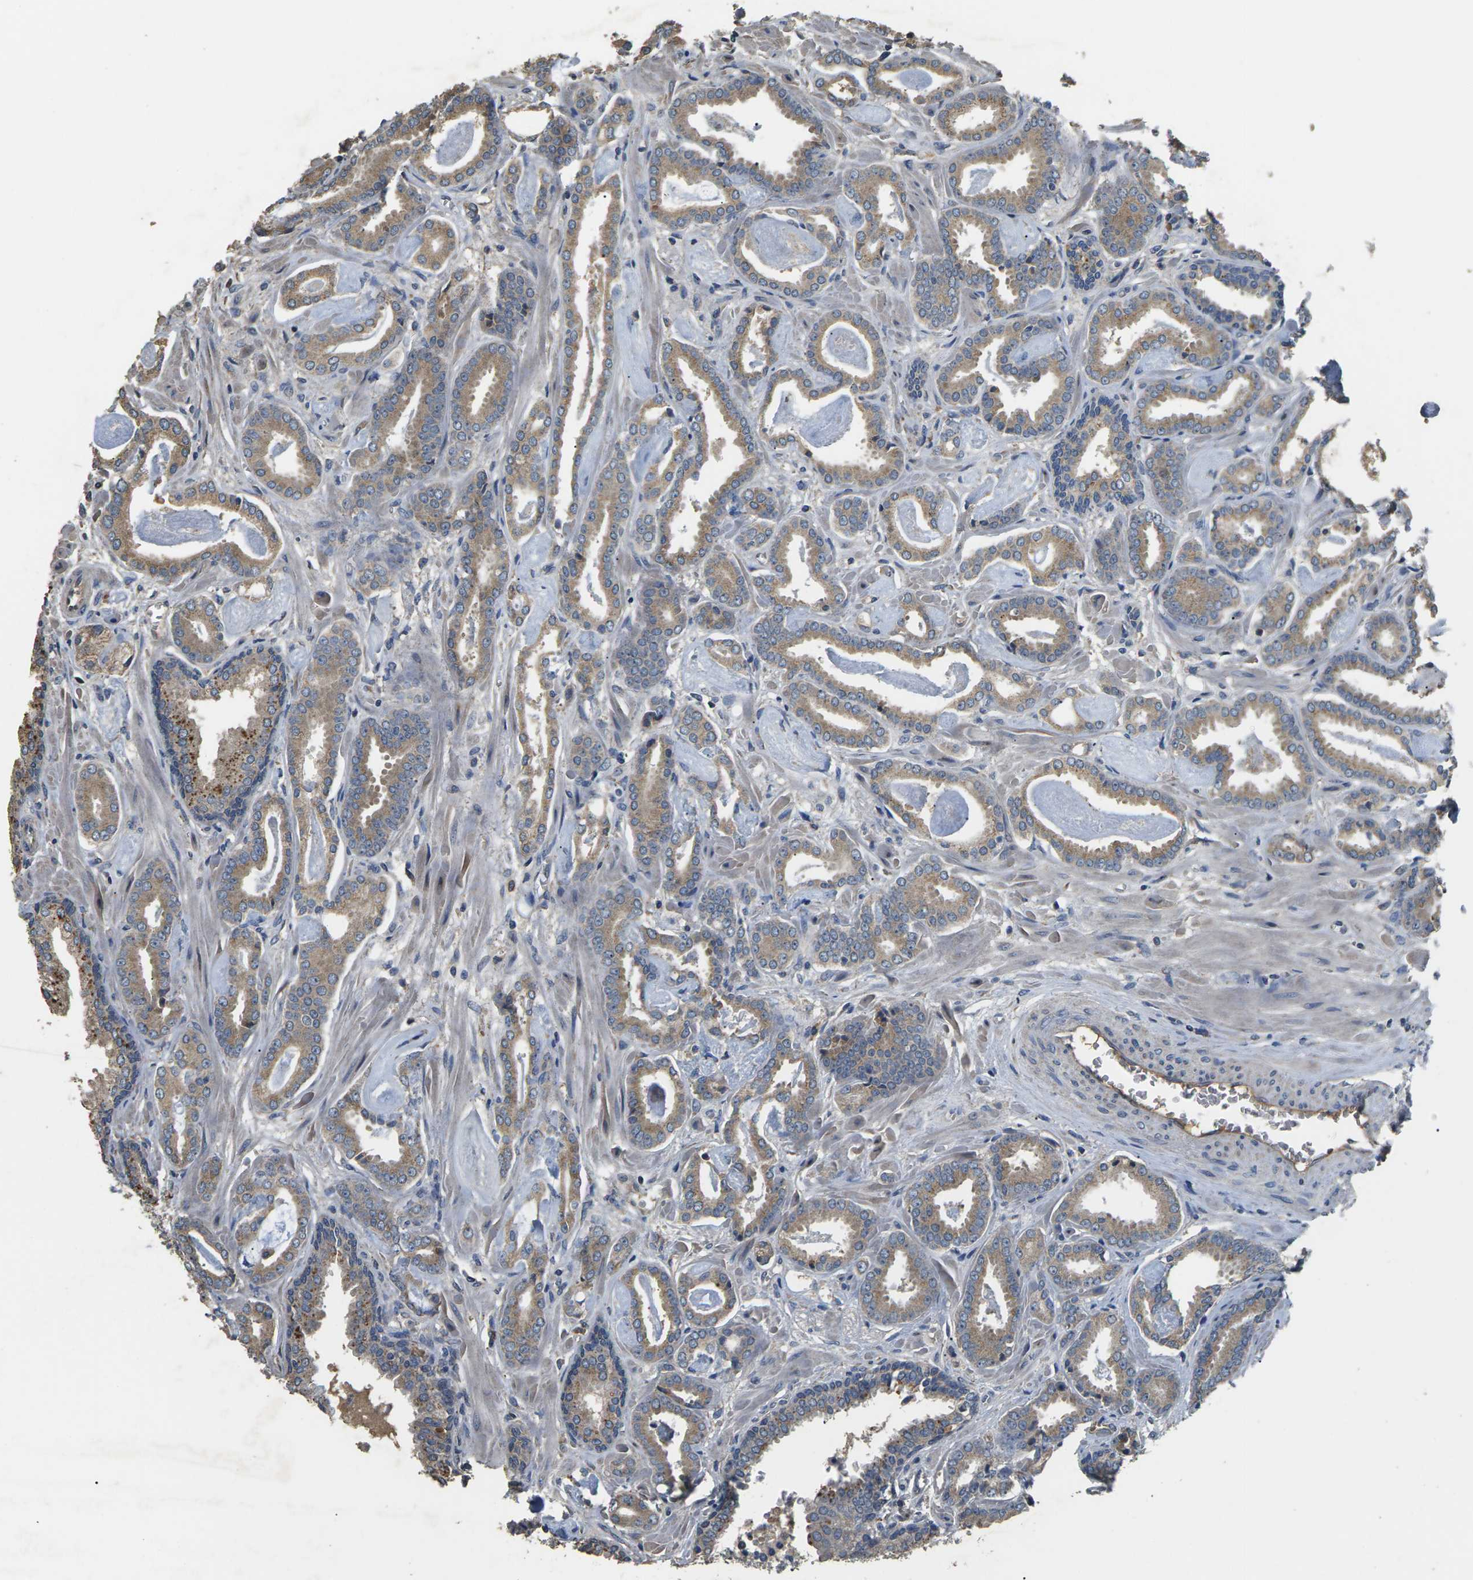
{"staining": {"intensity": "weak", "quantity": "<25%", "location": "cytoplasmic/membranous"}, "tissue": "prostate cancer", "cell_type": "Tumor cells", "image_type": "cancer", "snomed": [{"axis": "morphology", "description": "Adenocarcinoma, Low grade"}, {"axis": "topography", "description": "Prostate"}], "caption": "Immunohistochemistry (IHC) photomicrograph of prostate cancer stained for a protein (brown), which exhibits no expression in tumor cells. Brightfield microscopy of immunohistochemistry stained with DAB (3,3'-diaminobenzidine) (brown) and hematoxylin (blue), captured at high magnification.", "gene": "B4GAT1", "patient": {"sex": "male", "age": 53}}